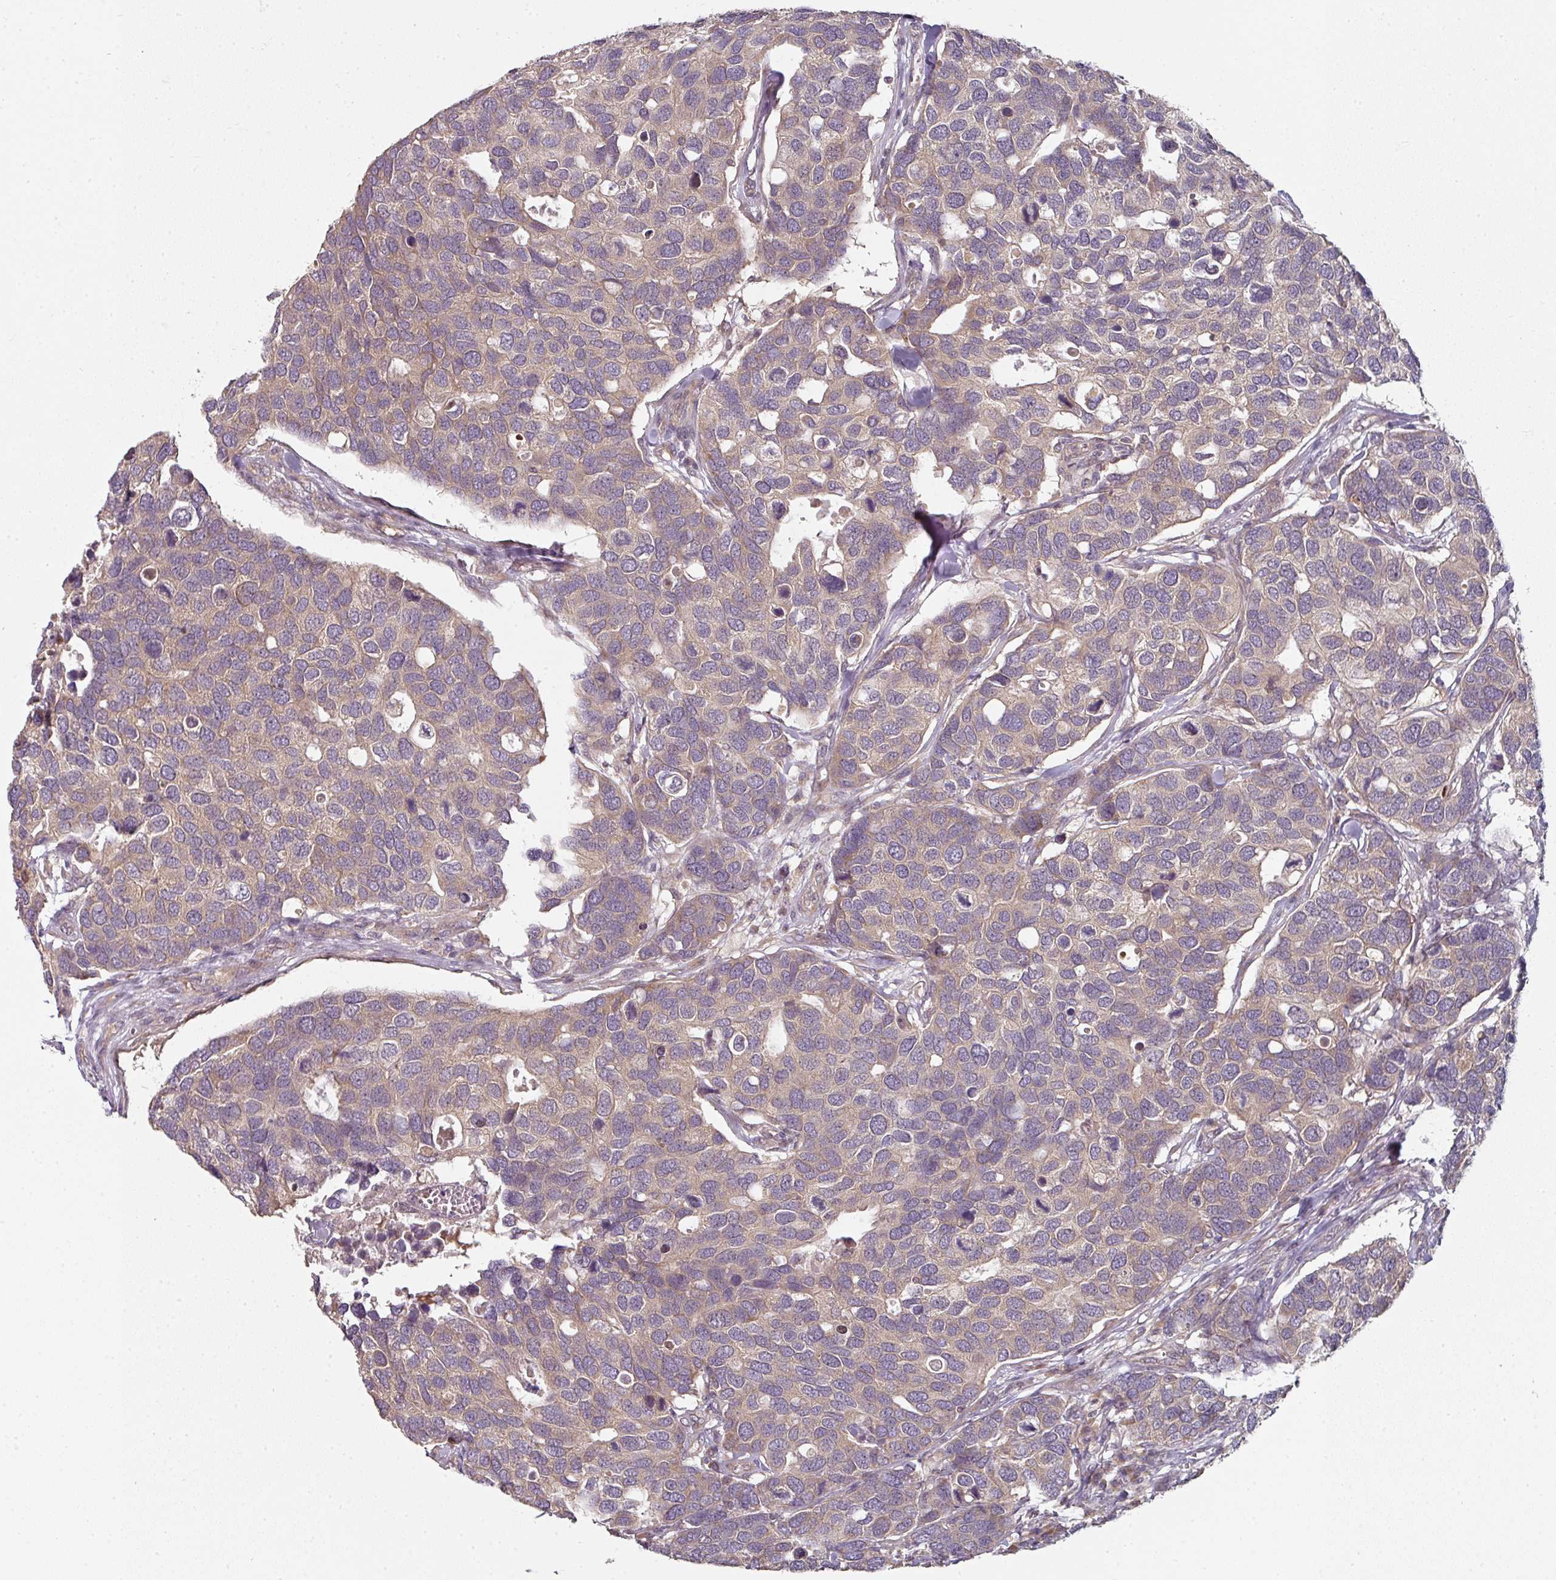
{"staining": {"intensity": "weak", "quantity": "25%-75%", "location": "cytoplasmic/membranous"}, "tissue": "breast cancer", "cell_type": "Tumor cells", "image_type": "cancer", "snomed": [{"axis": "morphology", "description": "Duct carcinoma"}, {"axis": "topography", "description": "Breast"}], "caption": "This photomicrograph demonstrates immunohistochemistry (IHC) staining of breast cancer, with low weak cytoplasmic/membranous staining in approximately 25%-75% of tumor cells.", "gene": "MAP2K2", "patient": {"sex": "female", "age": 83}}